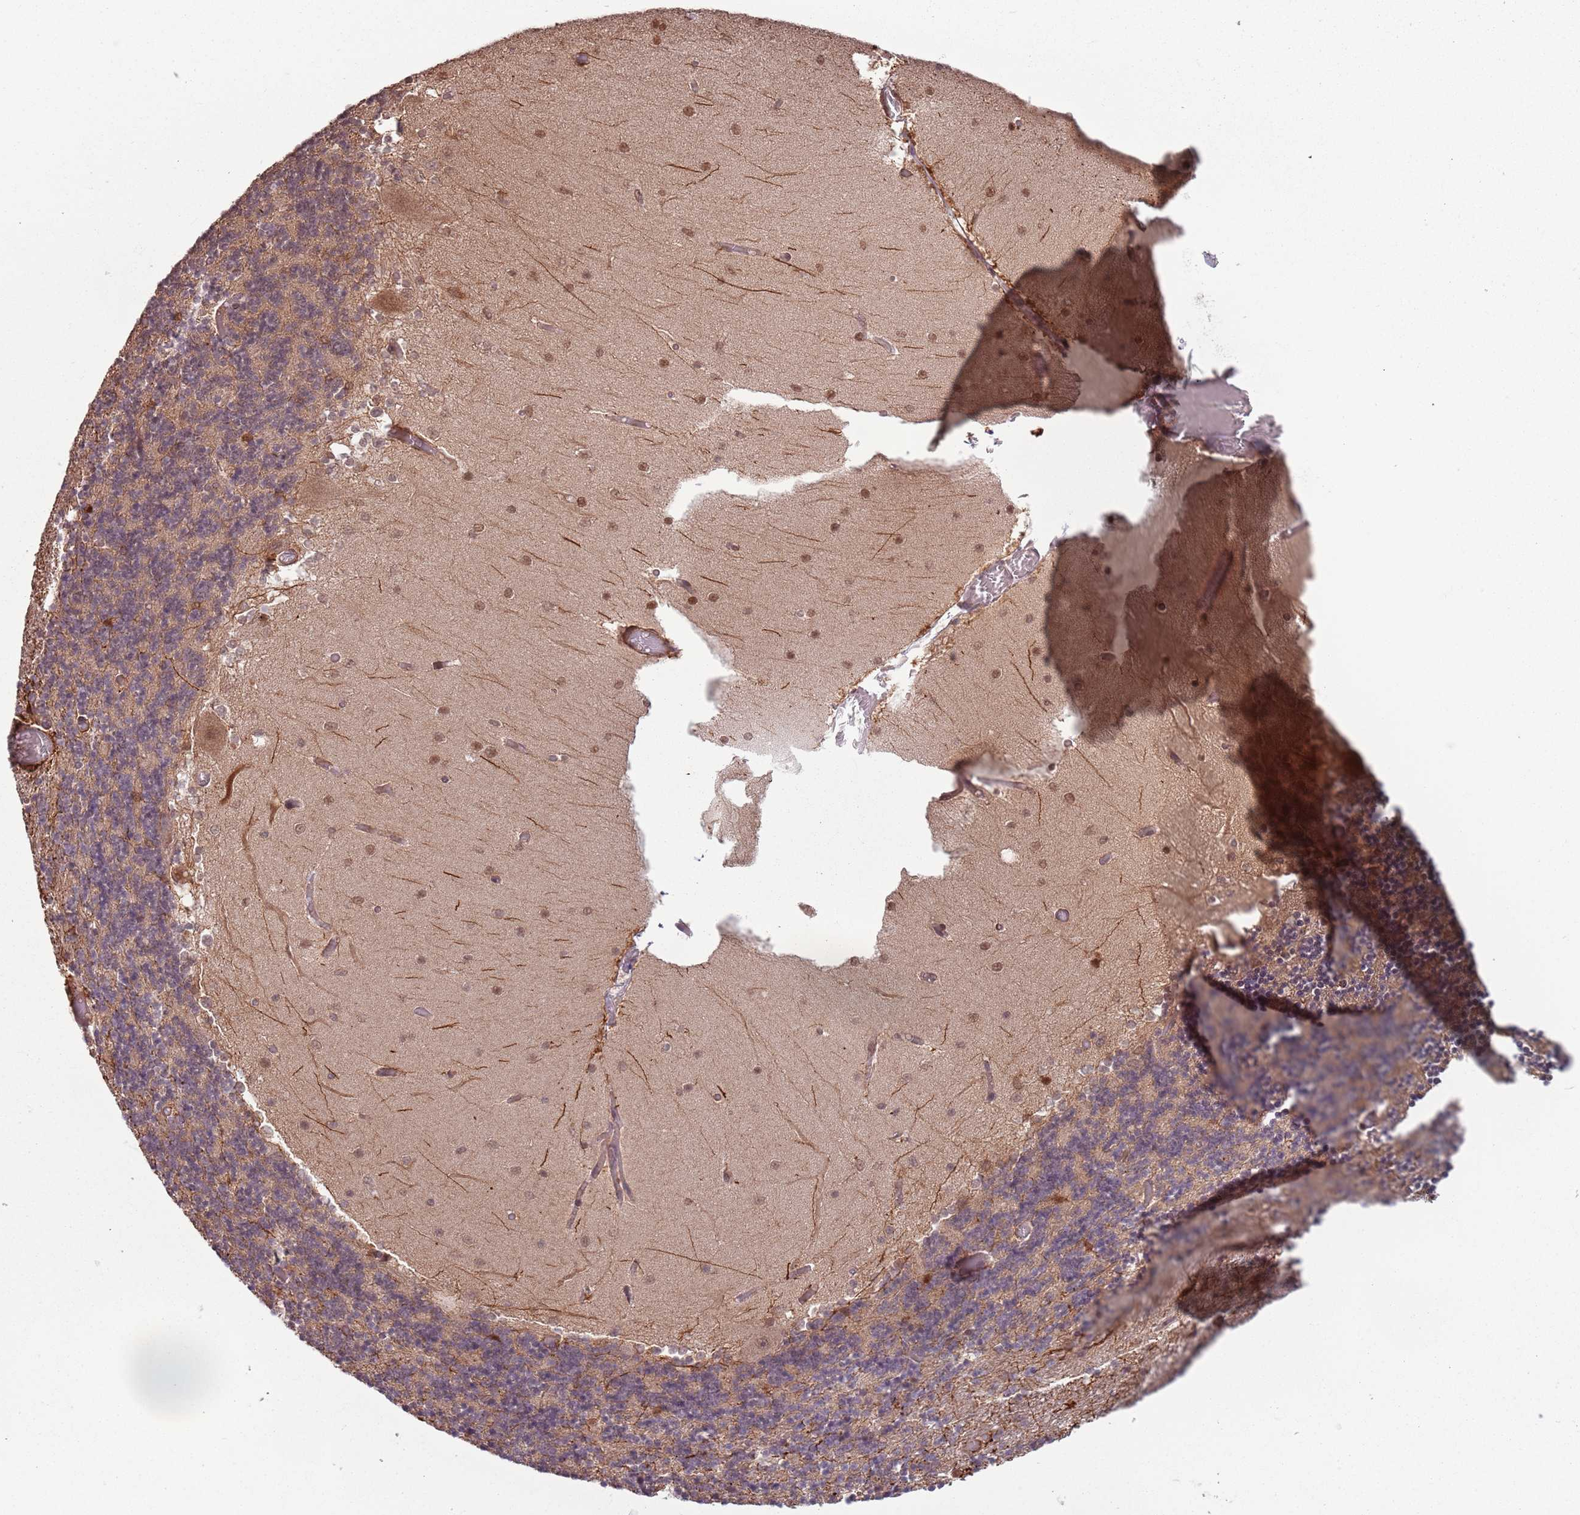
{"staining": {"intensity": "weak", "quantity": "25%-75%", "location": "cytoplasmic/membranous"}, "tissue": "cerebellum", "cell_type": "Cells in granular layer", "image_type": "normal", "snomed": [{"axis": "morphology", "description": "Normal tissue, NOS"}, {"axis": "topography", "description": "Cerebellum"}], "caption": "A low amount of weak cytoplasmic/membranous positivity is identified in approximately 25%-75% of cells in granular layer in unremarkable cerebellum. (Brightfield microscopy of DAB IHC at high magnification).", "gene": "CCDC154", "patient": {"sex": "female", "age": 28}}